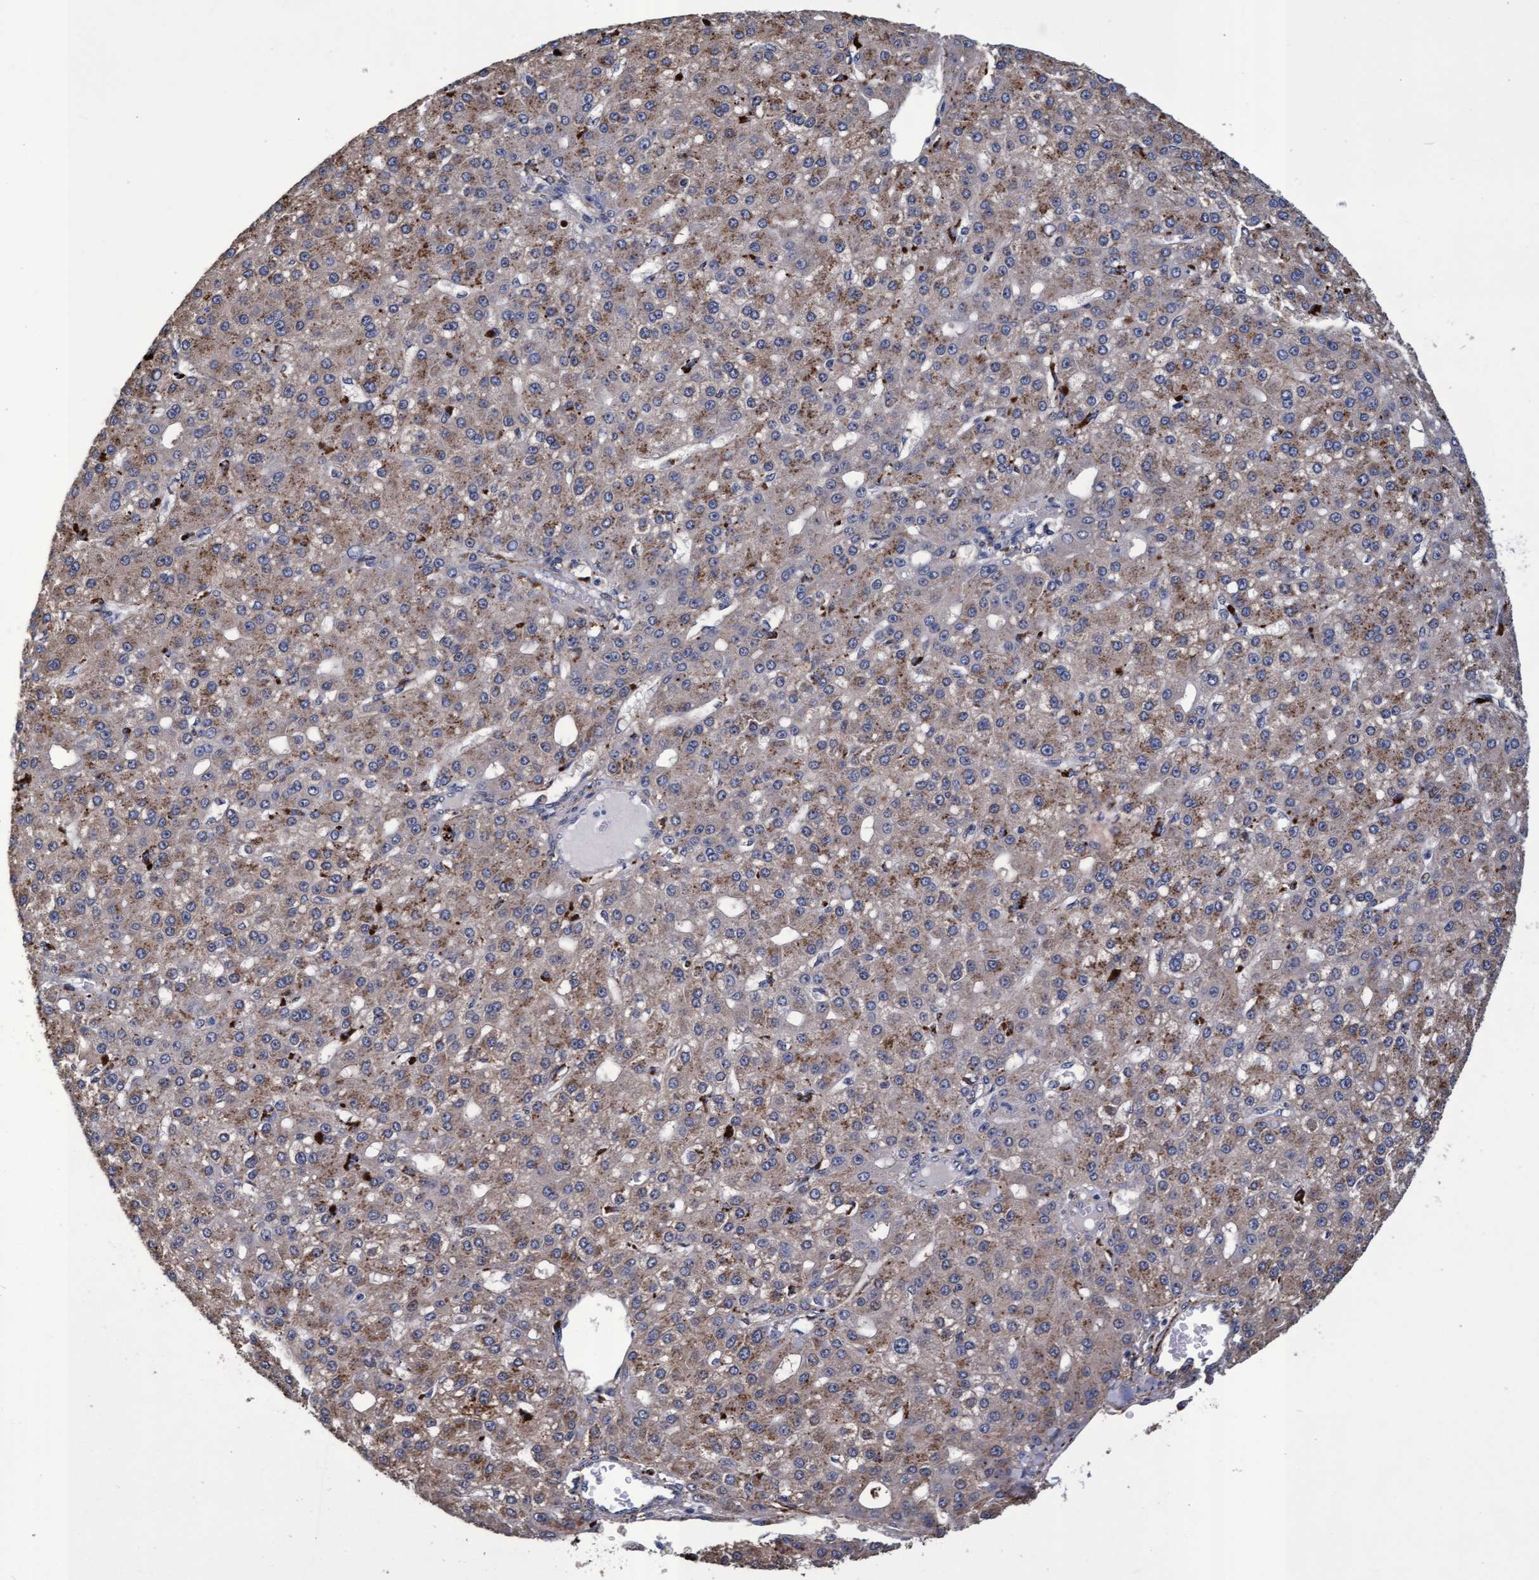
{"staining": {"intensity": "weak", "quantity": ">75%", "location": "cytoplasmic/membranous"}, "tissue": "liver cancer", "cell_type": "Tumor cells", "image_type": "cancer", "snomed": [{"axis": "morphology", "description": "Carcinoma, Hepatocellular, NOS"}, {"axis": "topography", "description": "Liver"}], "caption": "Human hepatocellular carcinoma (liver) stained for a protein (brown) shows weak cytoplasmic/membranous positive staining in approximately >75% of tumor cells.", "gene": "CPQ", "patient": {"sex": "male", "age": 67}}